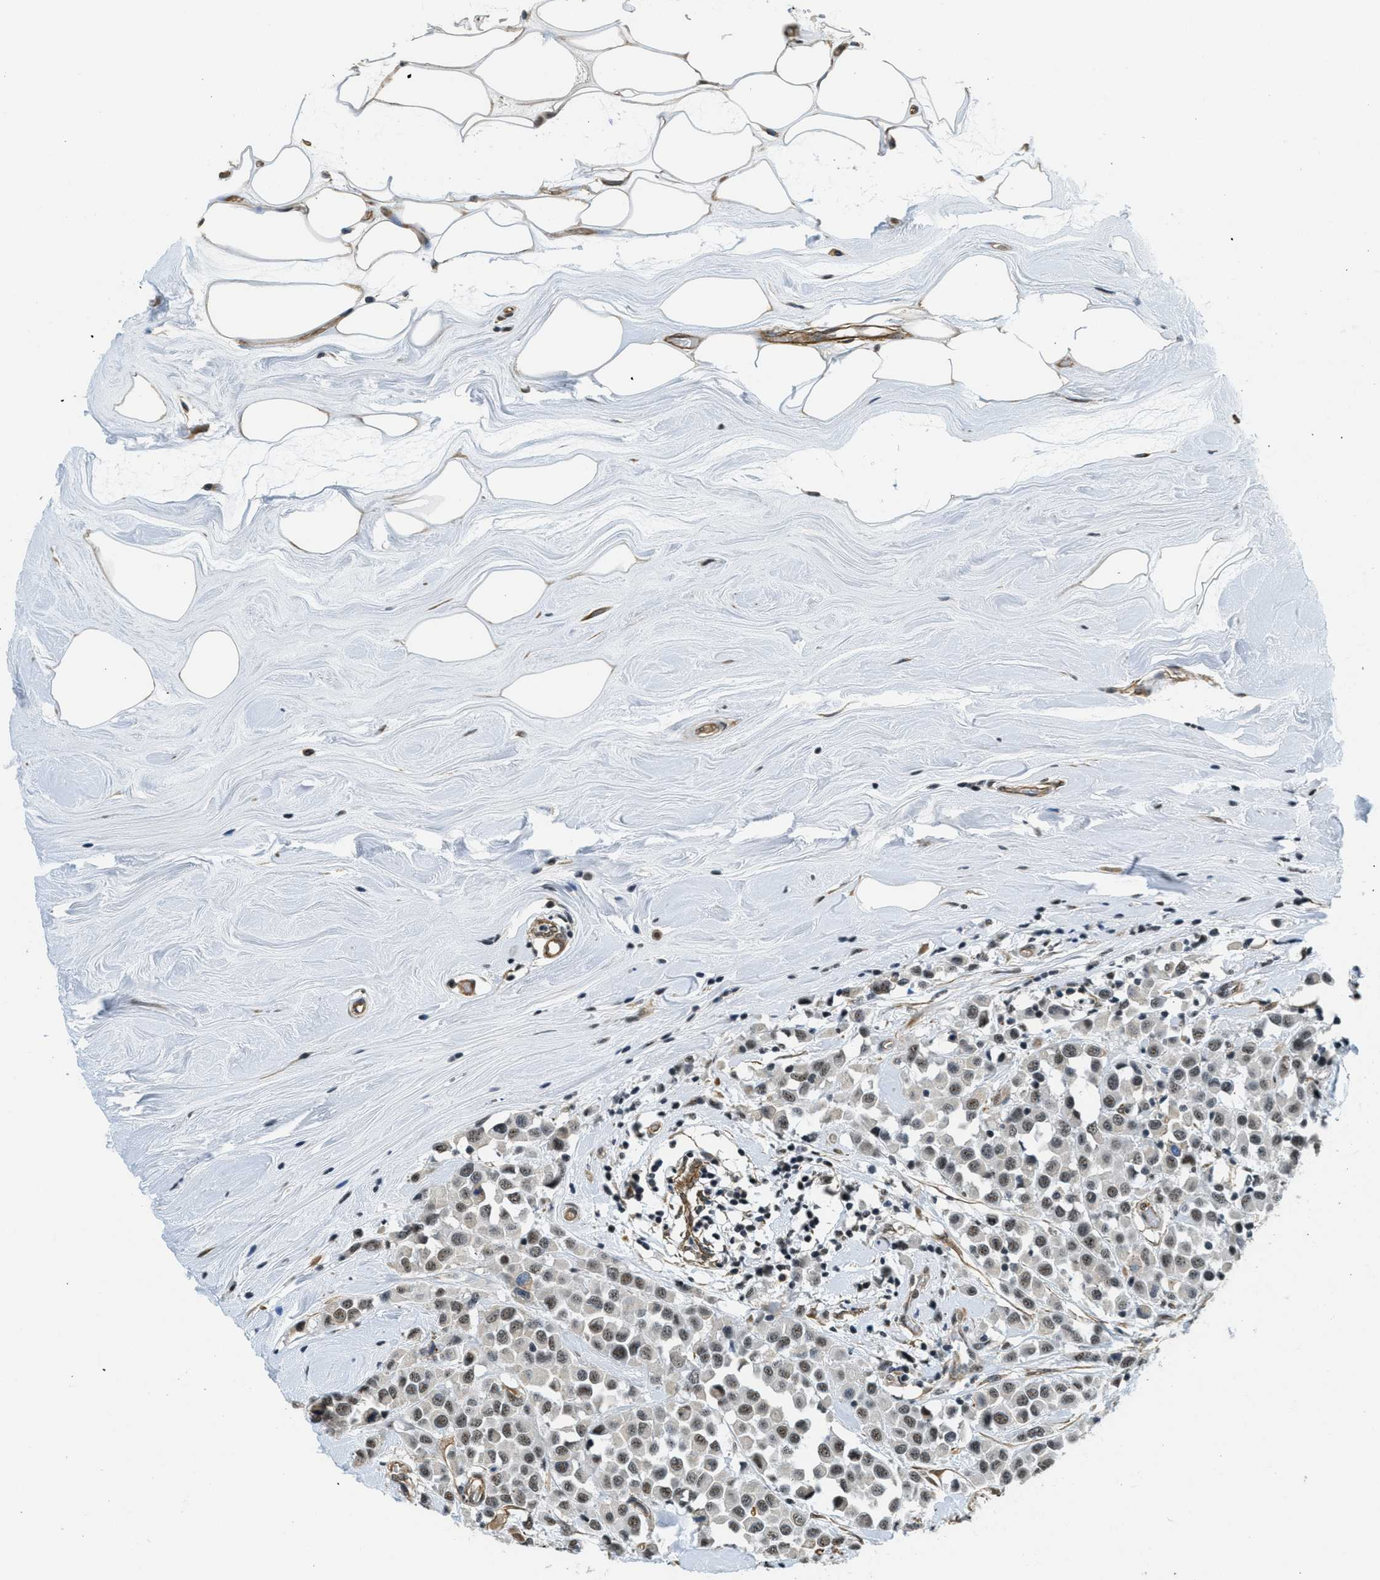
{"staining": {"intensity": "moderate", "quantity": ">75%", "location": "nuclear"}, "tissue": "breast cancer", "cell_type": "Tumor cells", "image_type": "cancer", "snomed": [{"axis": "morphology", "description": "Duct carcinoma"}, {"axis": "topography", "description": "Breast"}], "caption": "A brown stain shows moderate nuclear expression of a protein in infiltrating ductal carcinoma (breast) tumor cells.", "gene": "CFAP36", "patient": {"sex": "female", "age": 61}}